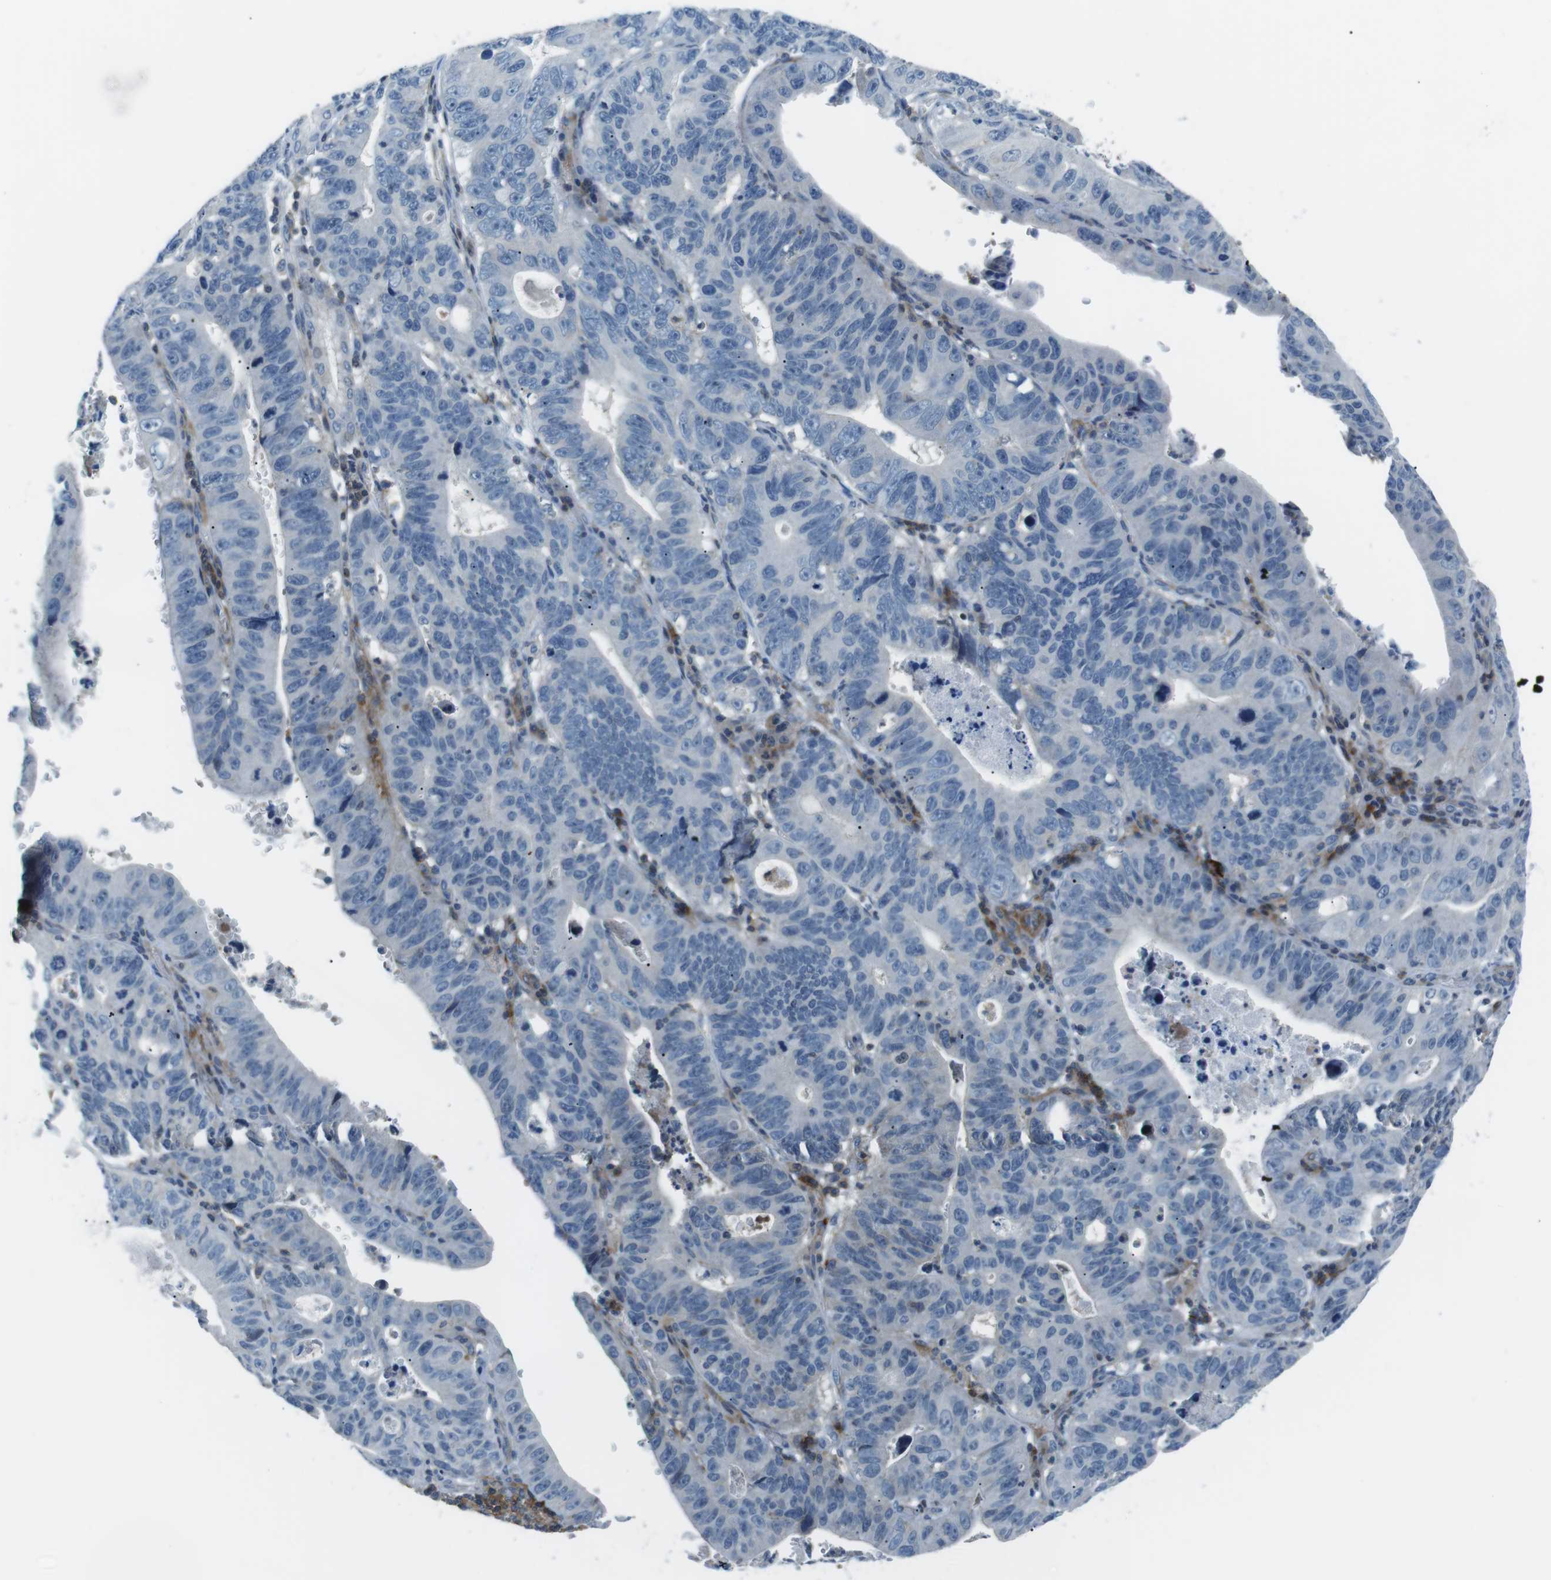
{"staining": {"intensity": "negative", "quantity": "none", "location": "none"}, "tissue": "stomach cancer", "cell_type": "Tumor cells", "image_type": "cancer", "snomed": [{"axis": "morphology", "description": "Adenocarcinoma, NOS"}, {"axis": "topography", "description": "Stomach"}], "caption": "There is no significant positivity in tumor cells of stomach cancer.", "gene": "ARVCF", "patient": {"sex": "male", "age": 59}}